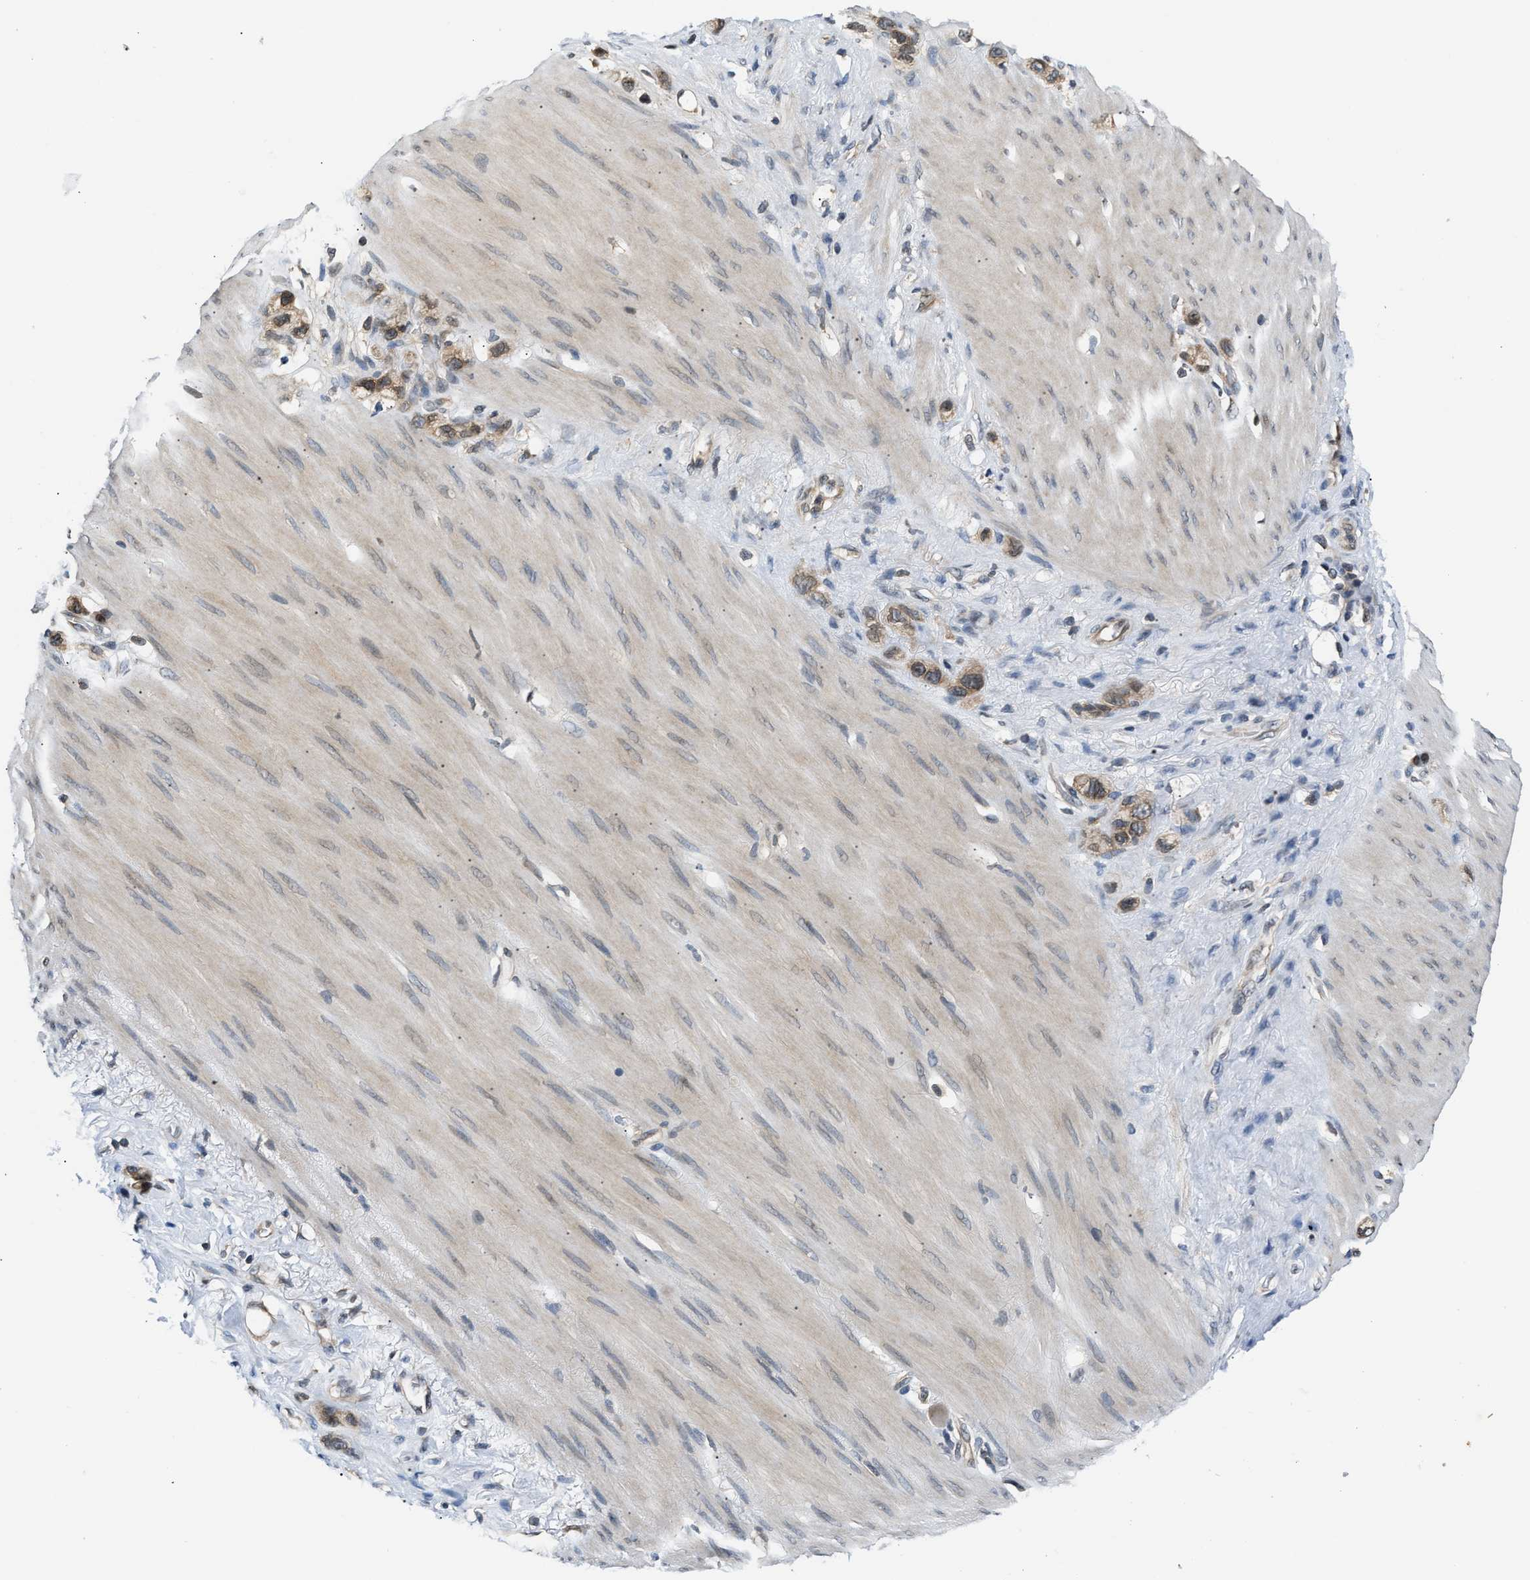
{"staining": {"intensity": "moderate", "quantity": ">75%", "location": "cytoplasmic/membranous"}, "tissue": "stomach cancer", "cell_type": "Tumor cells", "image_type": "cancer", "snomed": [{"axis": "morphology", "description": "Normal tissue, NOS"}, {"axis": "morphology", "description": "Adenocarcinoma, NOS"}, {"axis": "morphology", "description": "Adenocarcinoma, High grade"}, {"axis": "topography", "description": "Stomach, upper"}, {"axis": "topography", "description": "Stomach"}], "caption": "The photomicrograph exhibits immunohistochemical staining of stomach high-grade adenocarcinoma. There is moderate cytoplasmic/membranous staining is seen in approximately >75% of tumor cells.", "gene": "RAB29", "patient": {"sex": "female", "age": 65}}